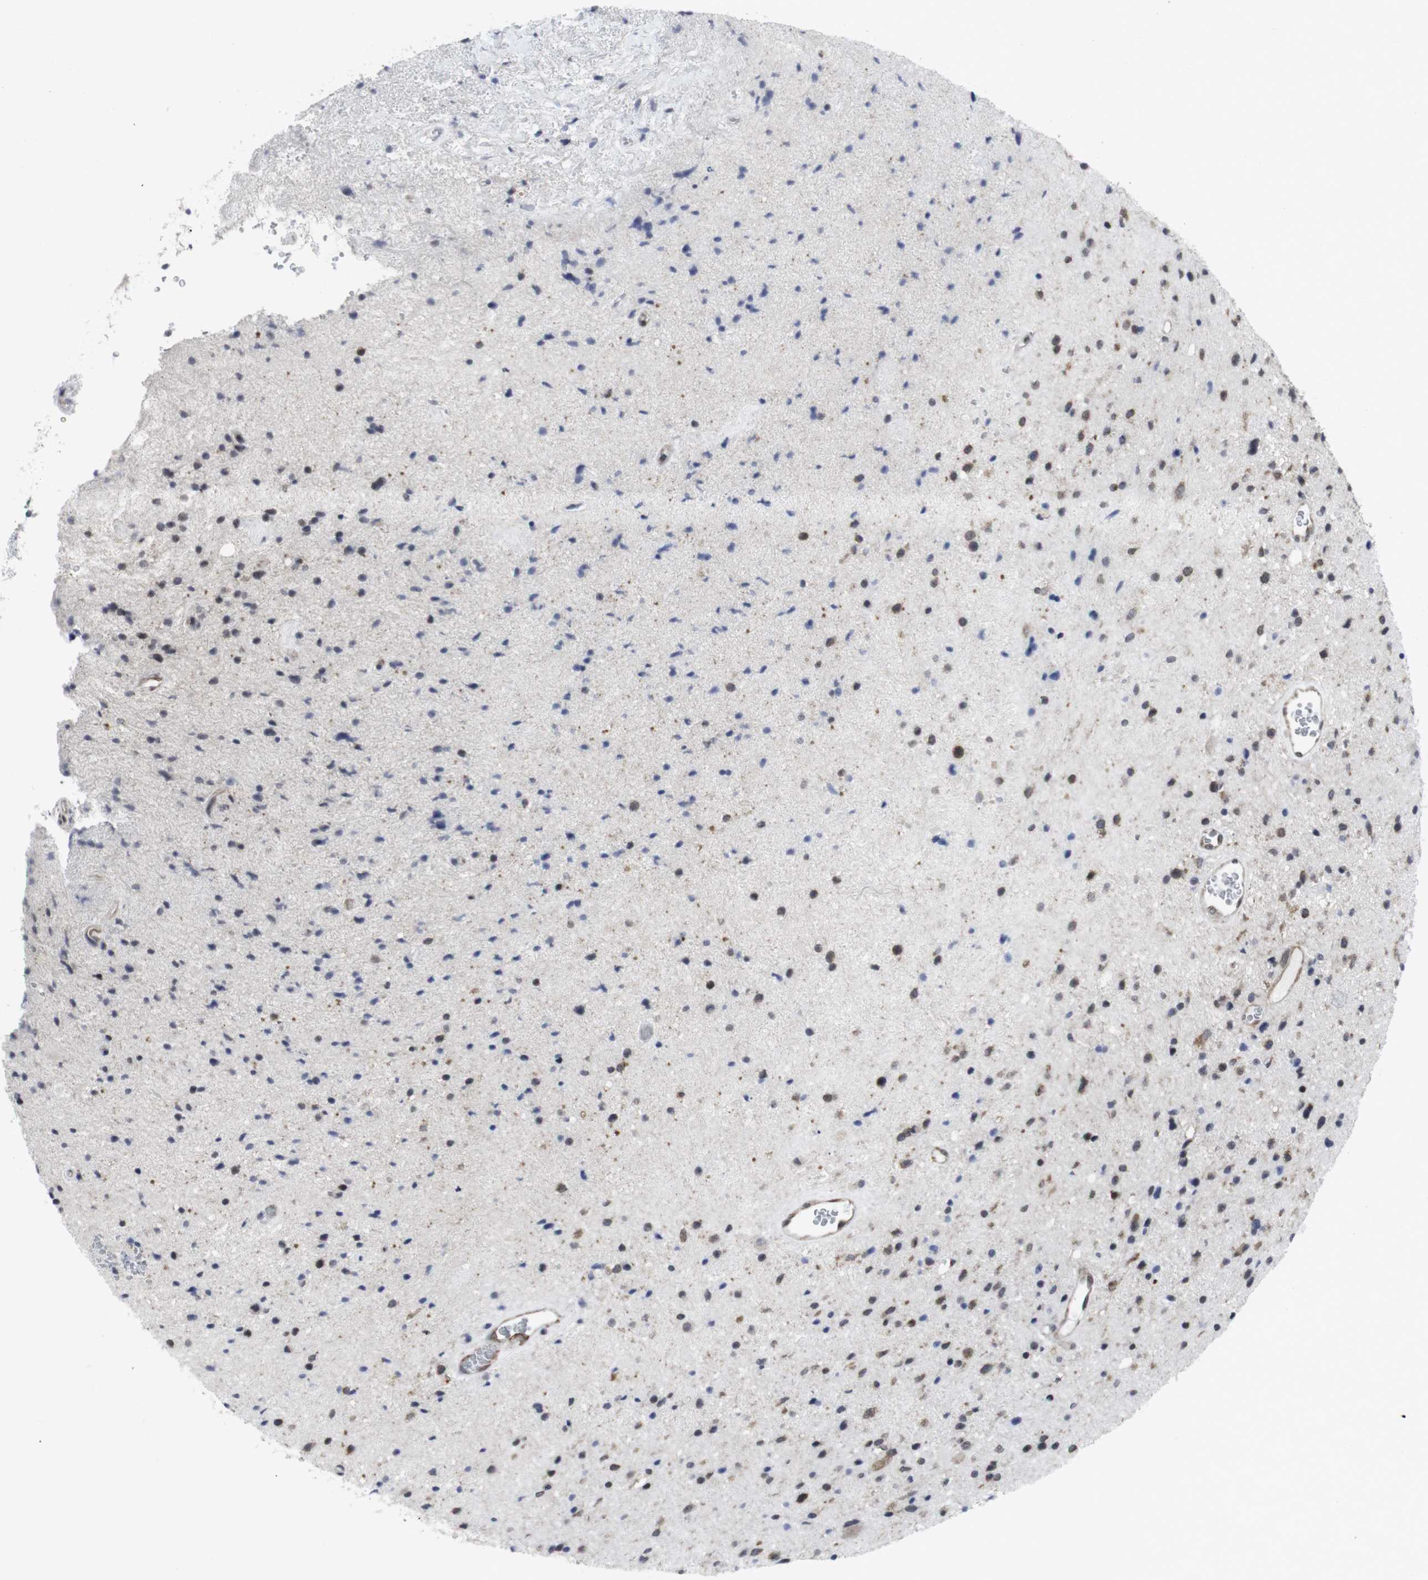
{"staining": {"intensity": "weak", "quantity": "<25%", "location": "cytoplasmic/membranous"}, "tissue": "glioma", "cell_type": "Tumor cells", "image_type": "cancer", "snomed": [{"axis": "morphology", "description": "Glioma, malignant, High grade"}, {"axis": "topography", "description": "Brain"}], "caption": "Tumor cells show no significant protein staining in glioma. (DAB immunohistochemistry (IHC) visualized using brightfield microscopy, high magnification).", "gene": "GEMIN2", "patient": {"sex": "male", "age": 33}}